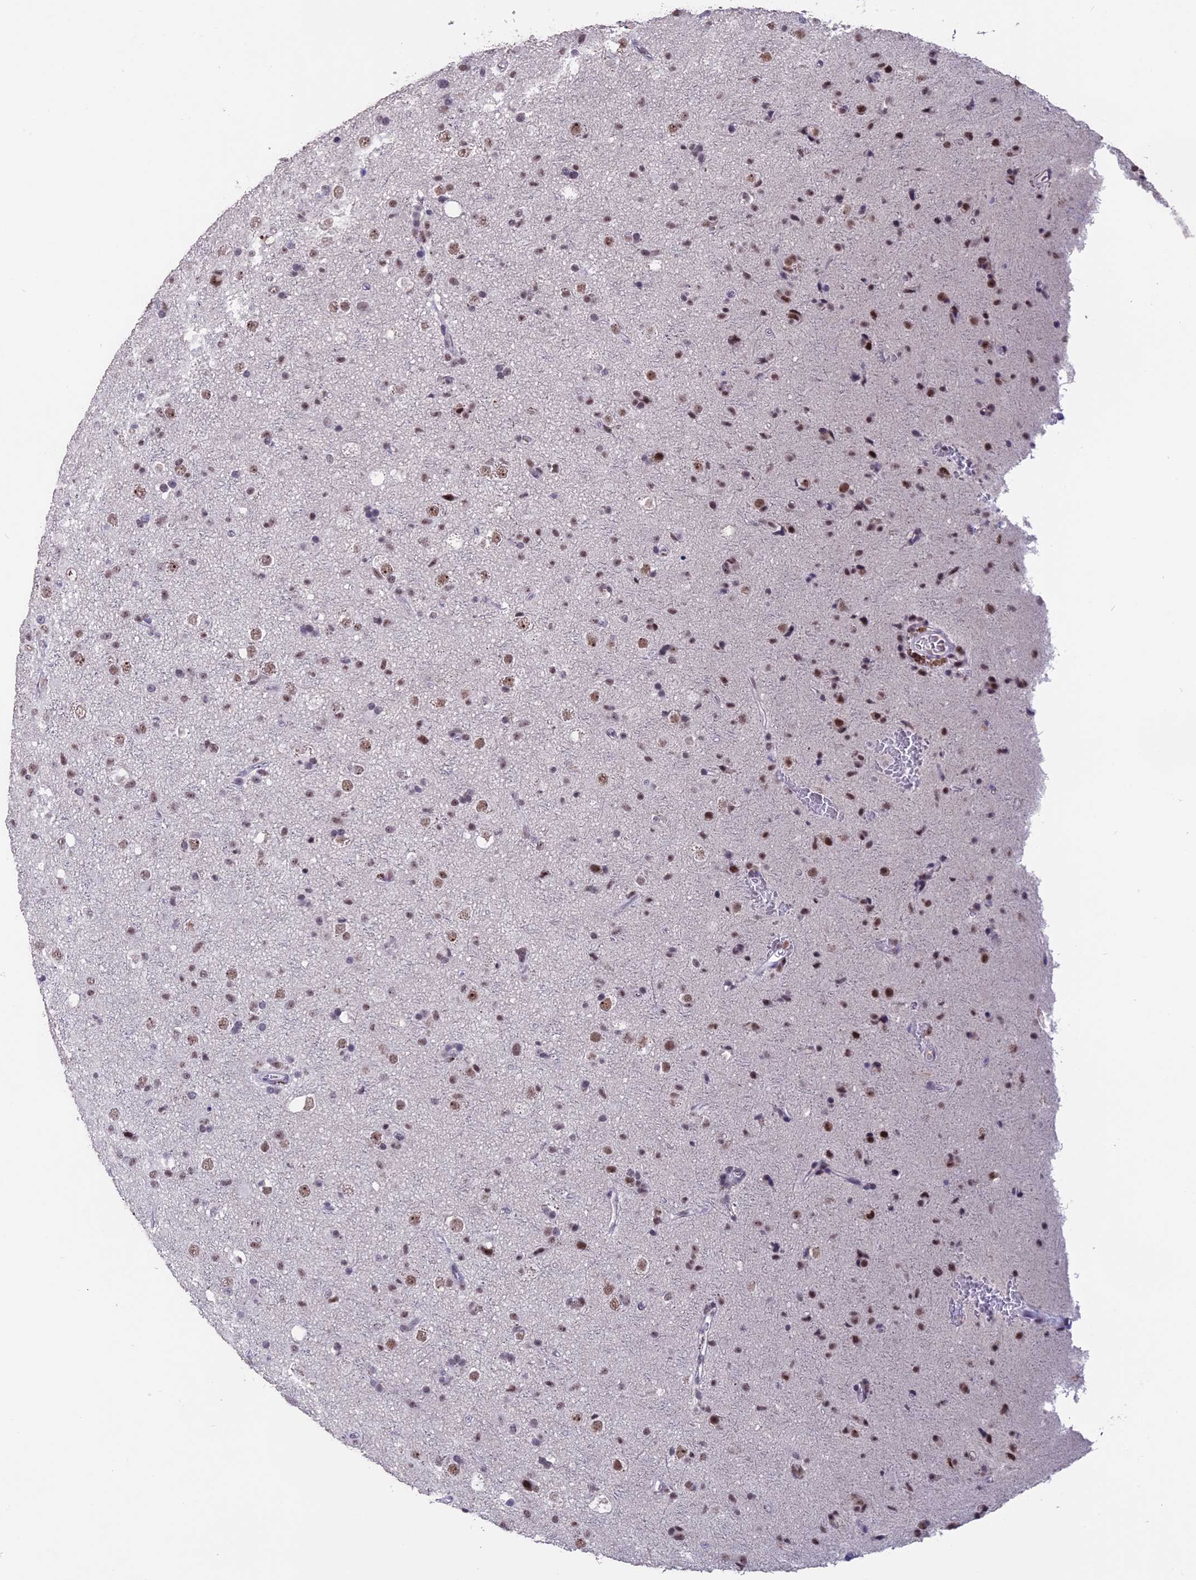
{"staining": {"intensity": "moderate", "quantity": "25%-75%", "location": "nuclear"}, "tissue": "glioma", "cell_type": "Tumor cells", "image_type": "cancer", "snomed": [{"axis": "morphology", "description": "Glioma, malignant, Low grade"}, {"axis": "topography", "description": "Brain"}], "caption": "Malignant low-grade glioma stained with a brown dye exhibits moderate nuclear positive positivity in about 25%-75% of tumor cells.", "gene": "SETD2", "patient": {"sex": "male", "age": 65}}